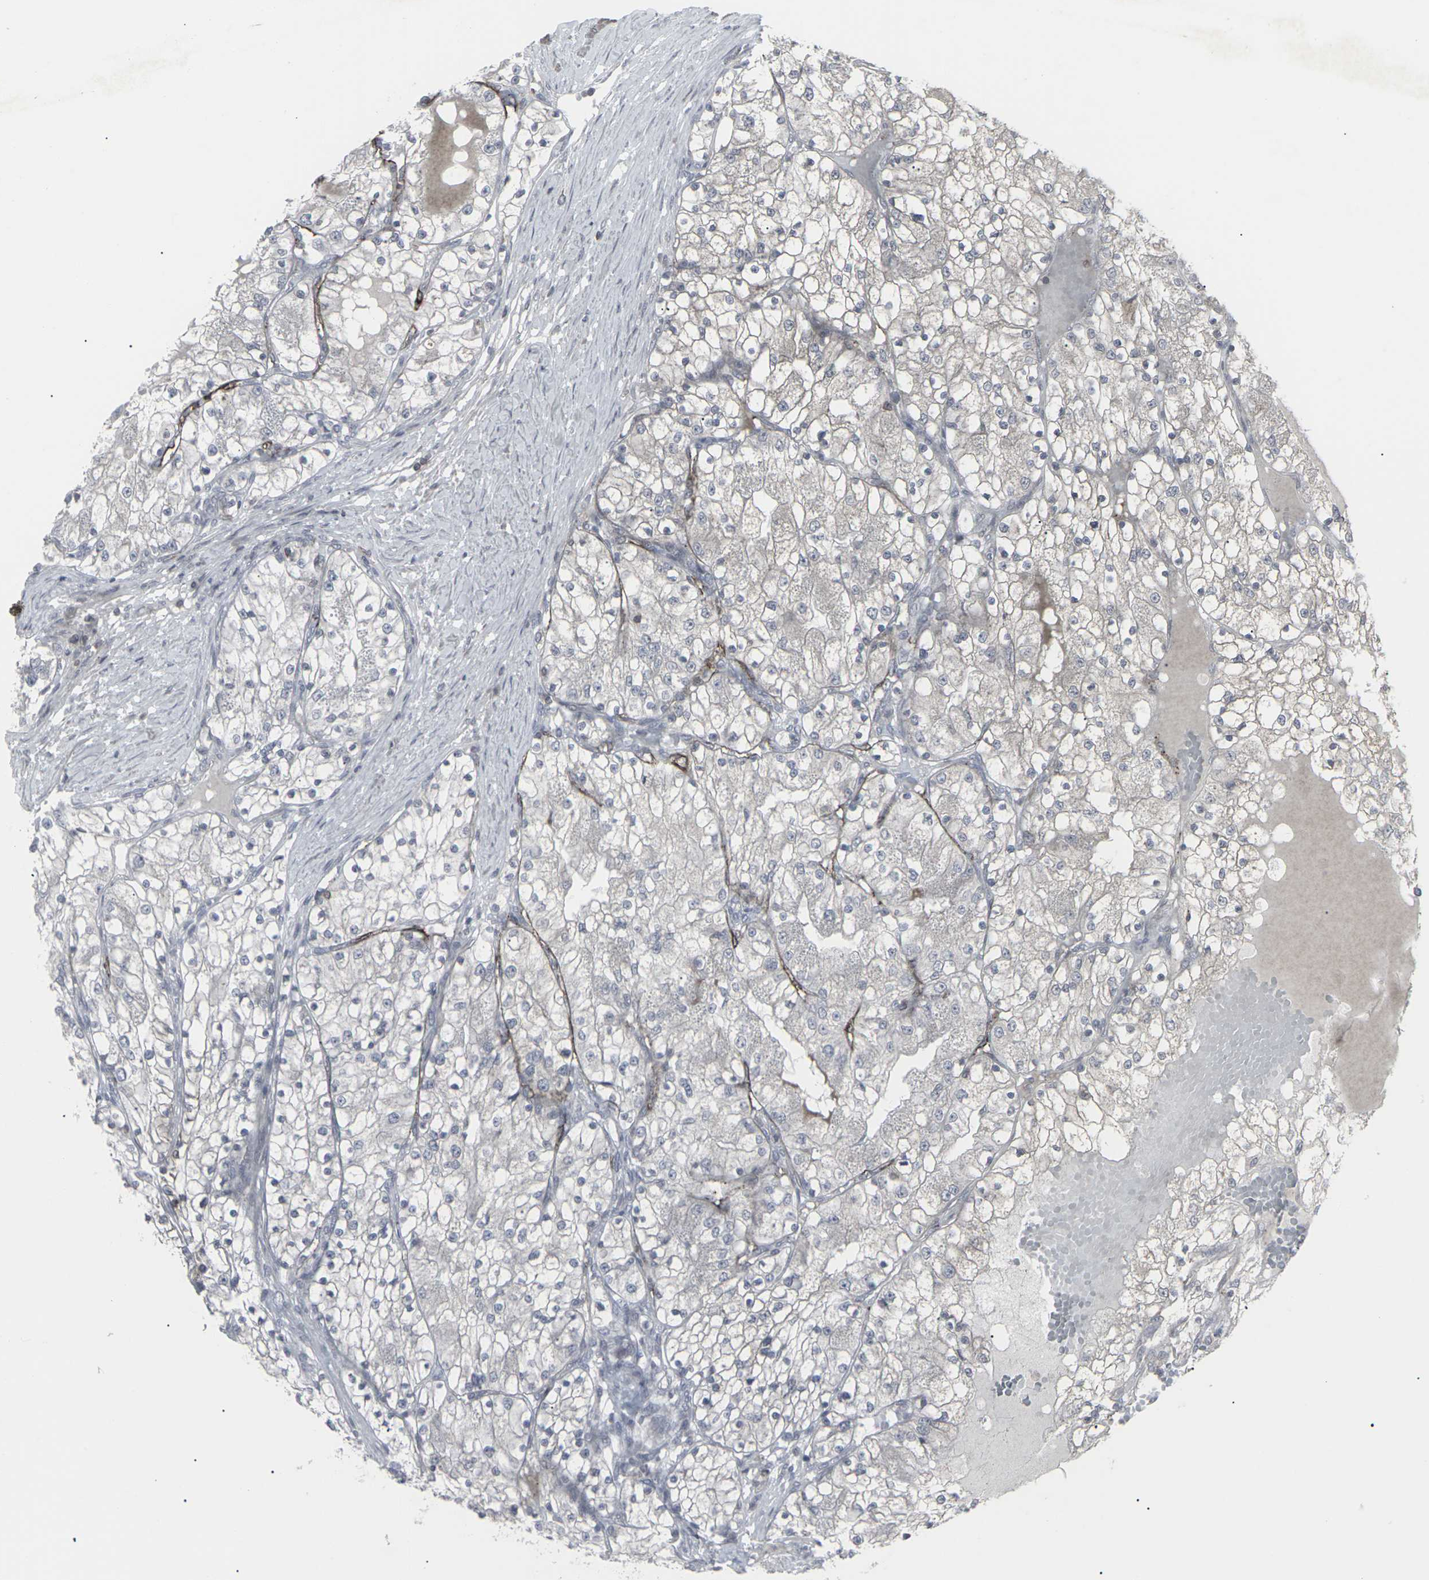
{"staining": {"intensity": "negative", "quantity": "none", "location": "none"}, "tissue": "renal cancer", "cell_type": "Tumor cells", "image_type": "cancer", "snomed": [{"axis": "morphology", "description": "Adenocarcinoma, NOS"}, {"axis": "topography", "description": "Kidney"}], "caption": "The histopathology image reveals no staining of tumor cells in renal adenocarcinoma. (Stains: DAB (3,3'-diaminobenzidine) immunohistochemistry with hematoxylin counter stain, Microscopy: brightfield microscopy at high magnification).", "gene": "APOBEC2", "patient": {"sex": "male", "age": 68}}